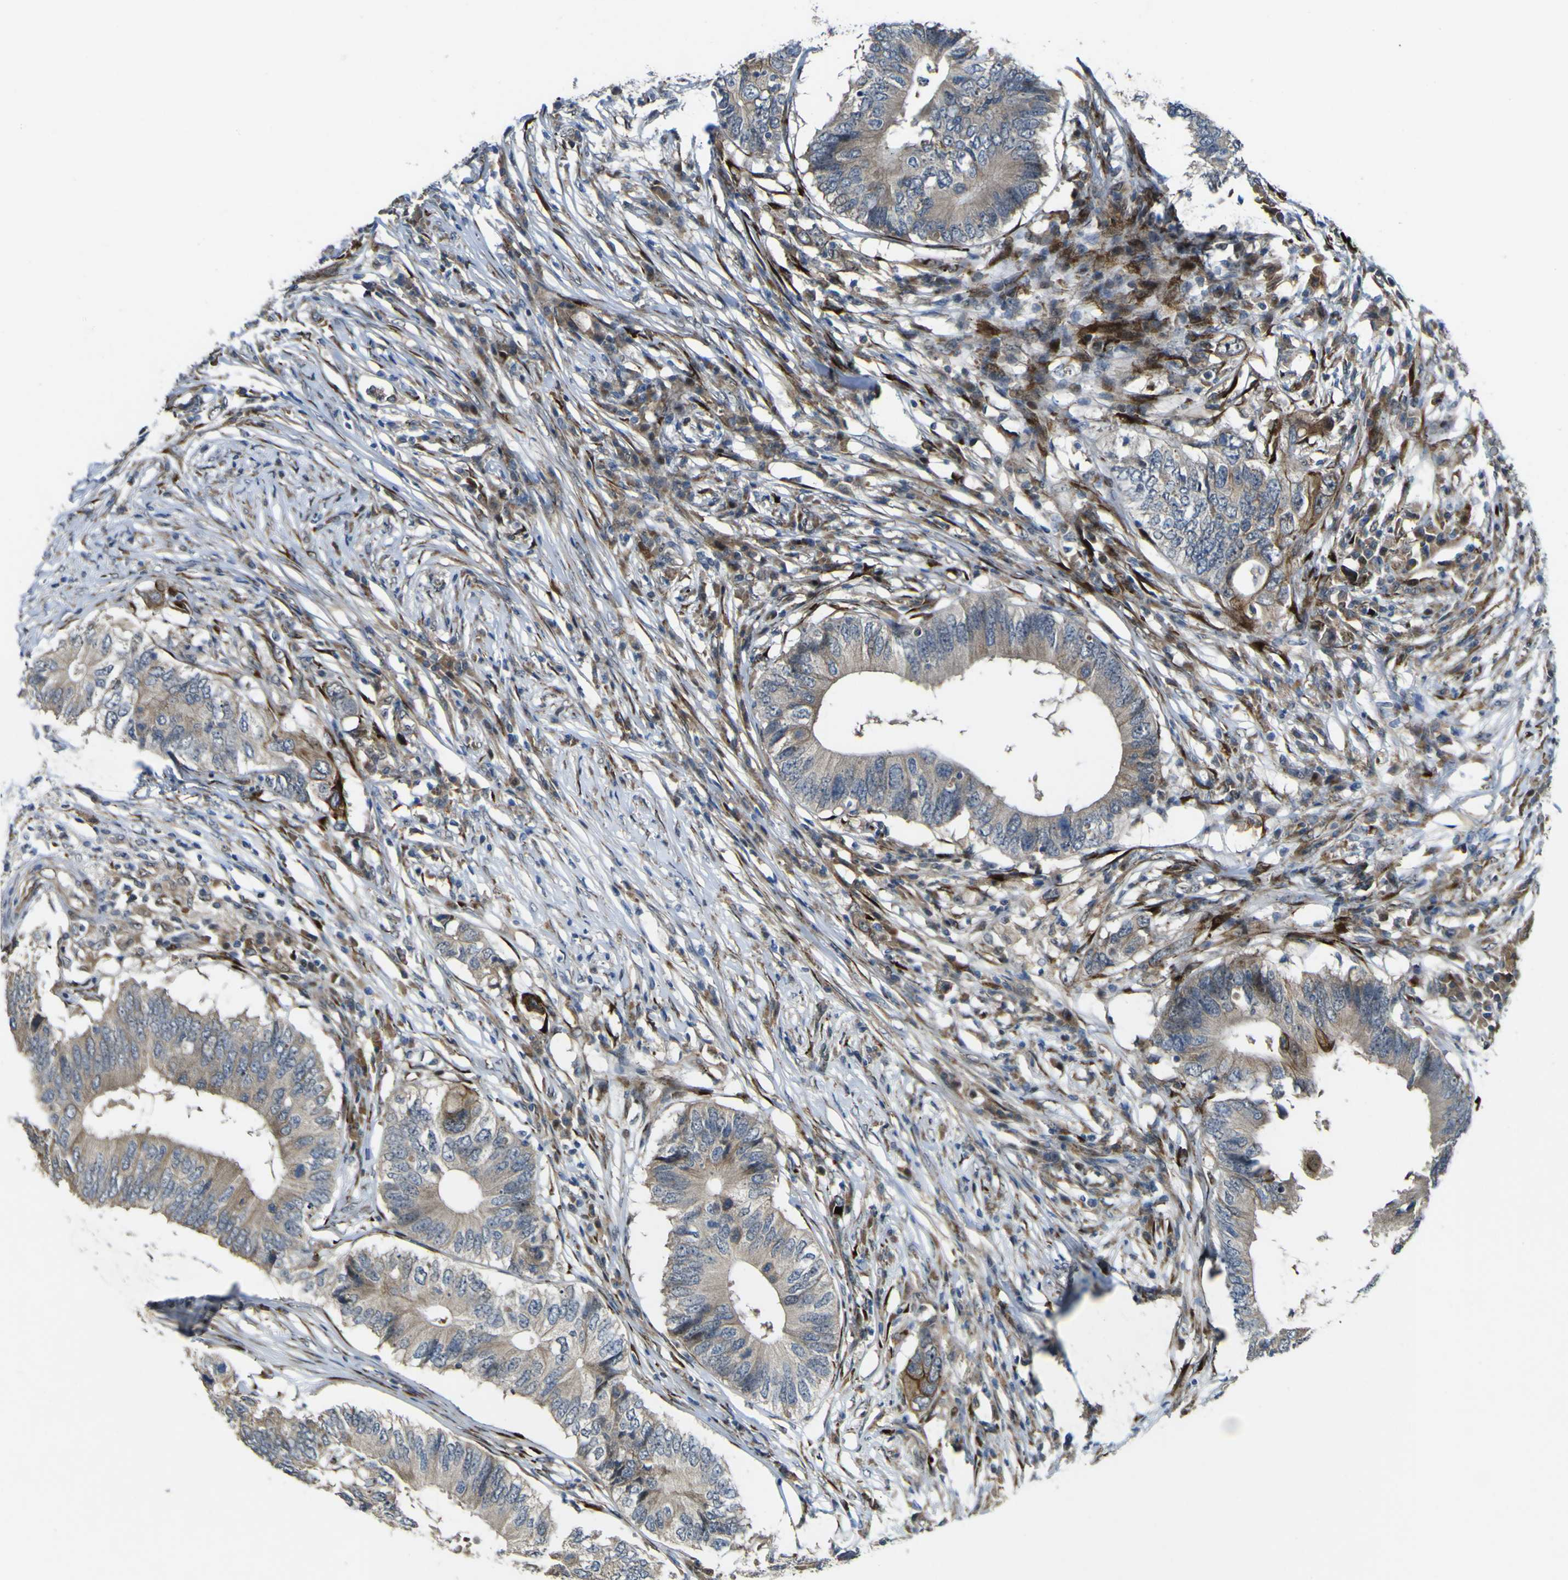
{"staining": {"intensity": "moderate", "quantity": ">75%", "location": "cytoplasmic/membranous"}, "tissue": "colorectal cancer", "cell_type": "Tumor cells", "image_type": "cancer", "snomed": [{"axis": "morphology", "description": "Adenocarcinoma, NOS"}, {"axis": "topography", "description": "Colon"}], "caption": "An image of human colorectal adenocarcinoma stained for a protein displays moderate cytoplasmic/membranous brown staining in tumor cells.", "gene": "LBHD1", "patient": {"sex": "male", "age": 71}}